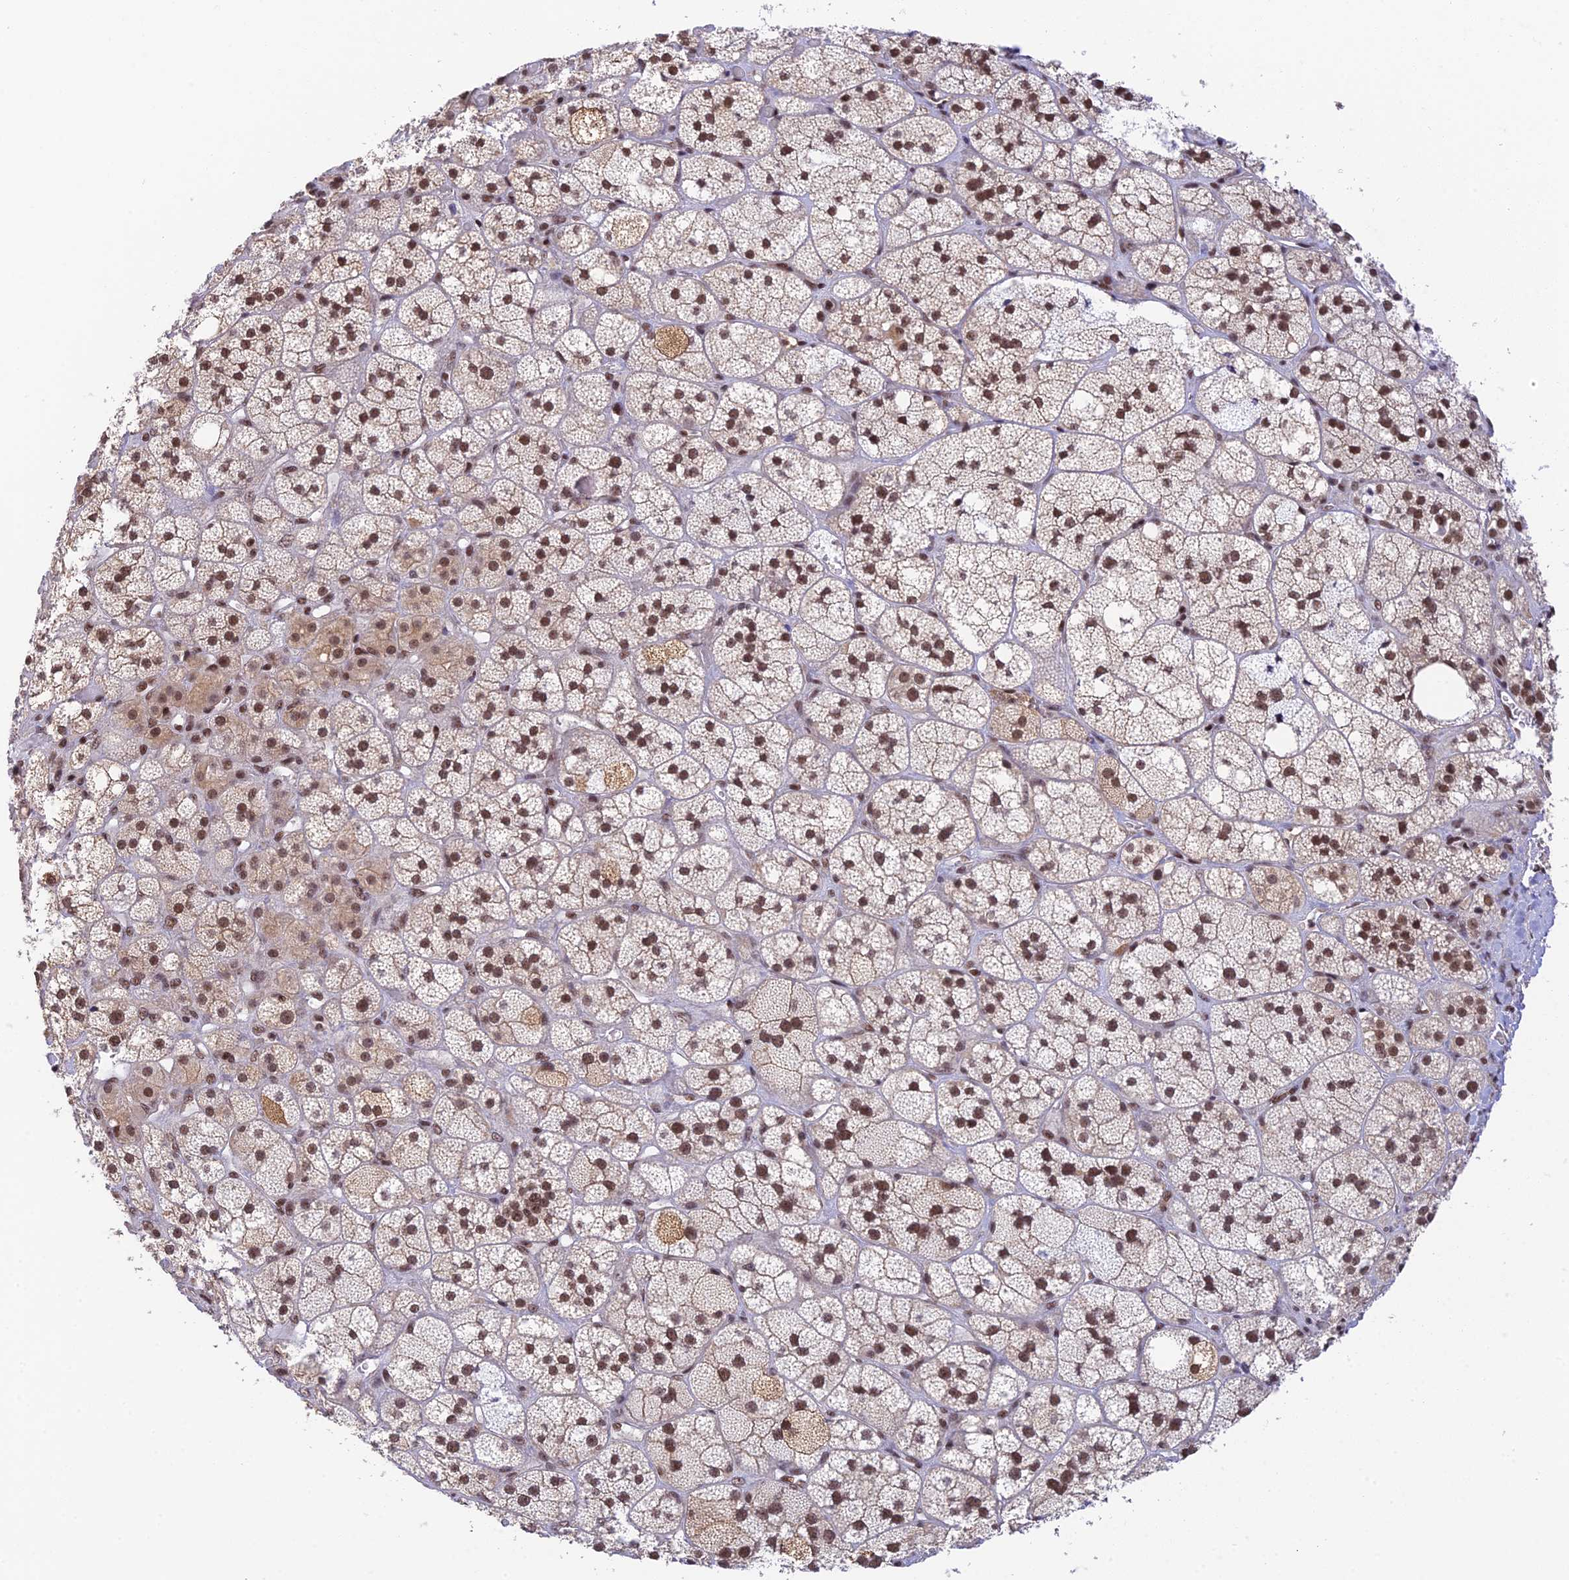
{"staining": {"intensity": "moderate", "quantity": ">75%", "location": "nuclear"}, "tissue": "adrenal gland", "cell_type": "Glandular cells", "image_type": "normal", "snomed": [{"axis": "morphology", "description": "Normal tissue, NOS"}, {"axis": "topography", "description": "Adrenal gland"}], "caption": "Immunohistochemical staining of unremarkable adrenal gland exhibits medium levels of moderate nuclear positivity in approximately >75% of glandular cells. The protein of interest is shown in brown color, while the nuclei are stained blue.", "gene": "THAP11", "patient": {"sex": "male", "age": 61}}